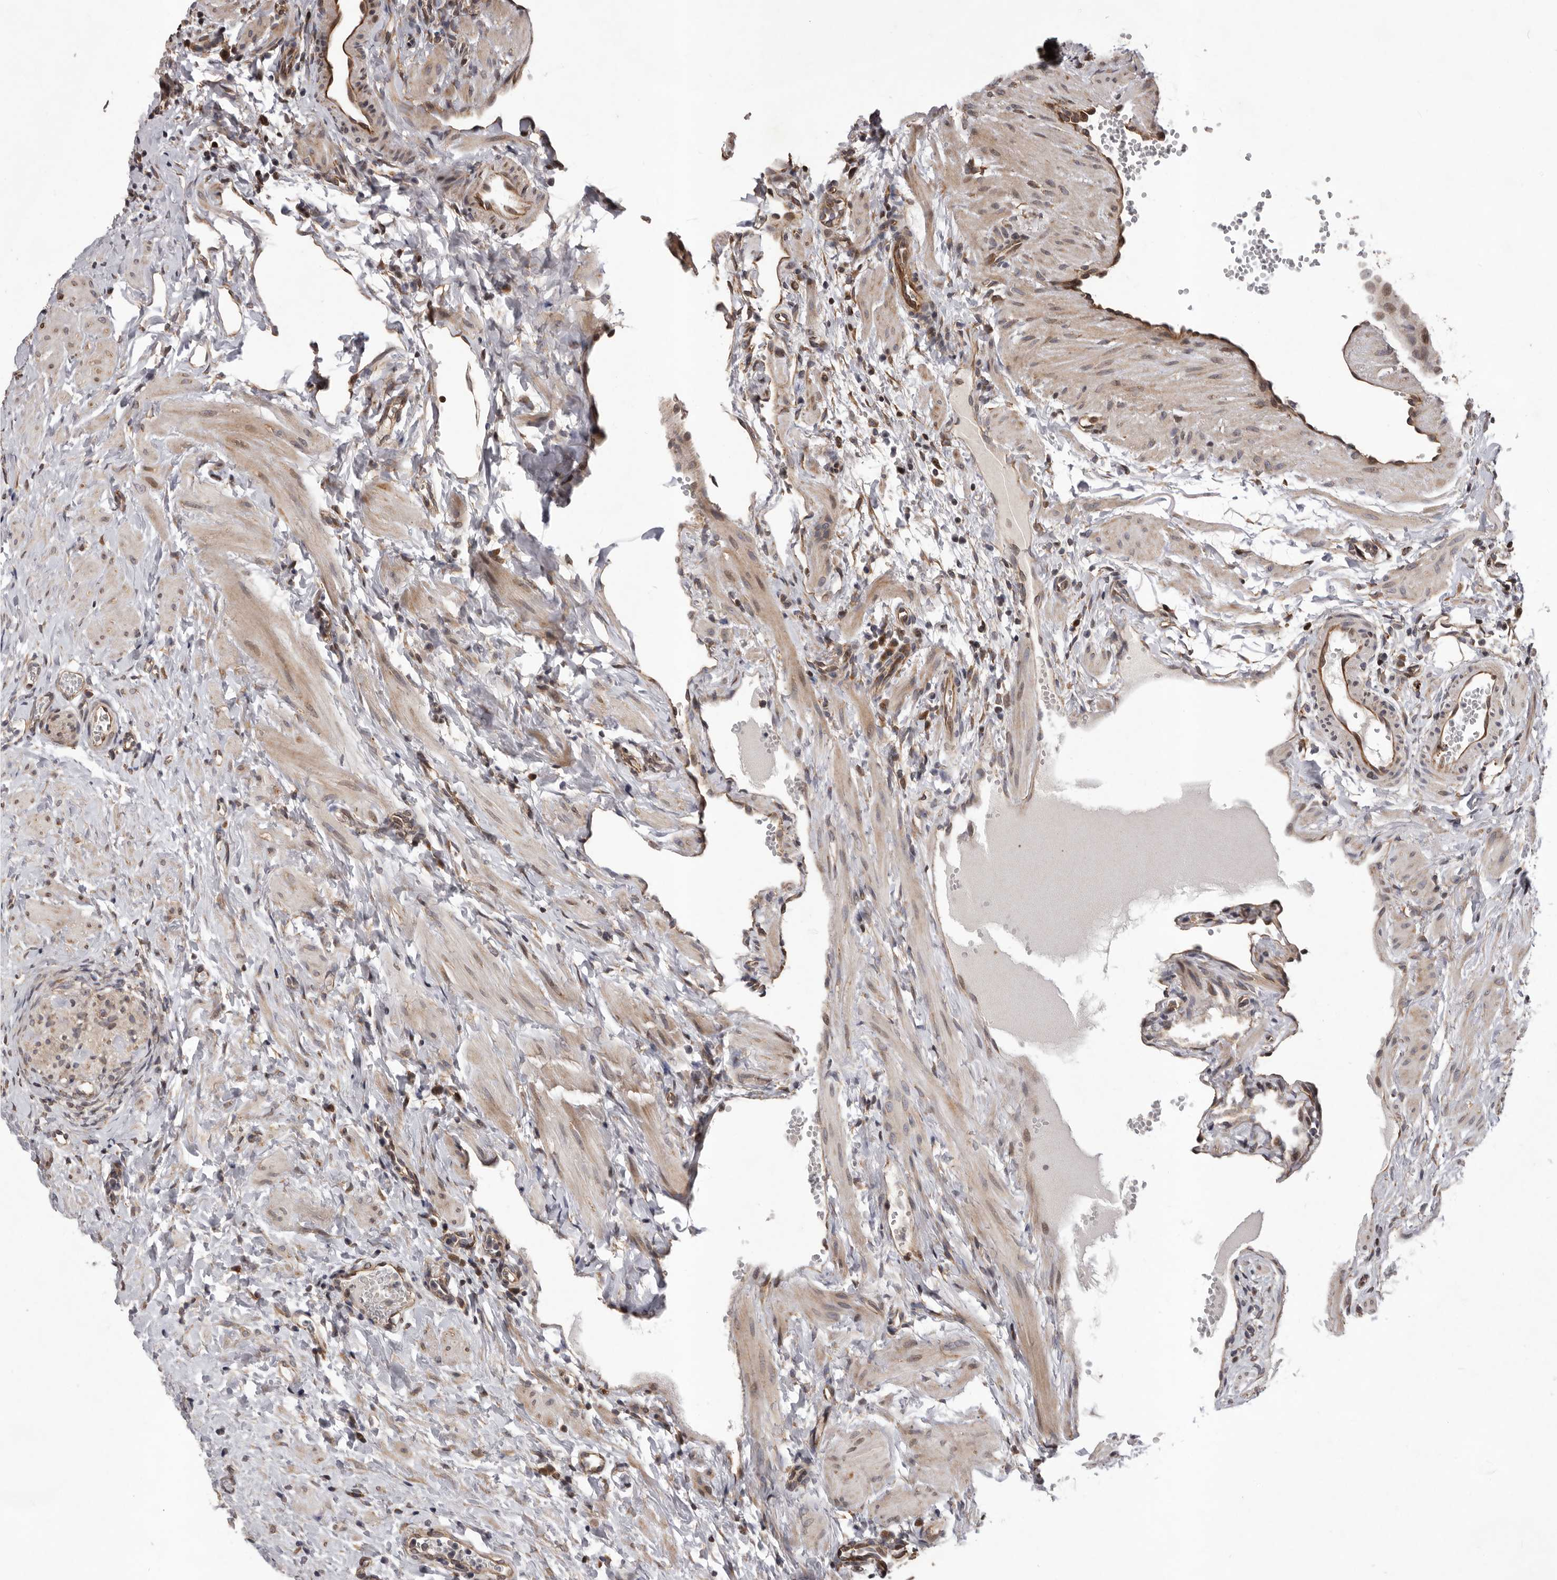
{"staining": {"intensity": "weak", "quantity": ">75%", "location": "cytoplasmic/membranous"}, "tissue": "ovary", "cell_type": "Follicle cells", "image_type": "normal", "snomed": [{"axis": "morphology", "description": "Normal tissue, NOS"}, {"axis": "morphology", "description": "Cyst, NOS"}, {"axis": "topography", "description": "Ovary"}], "caption": "Follicle cells demonstrate low levels of weak cytoplasmic/membranous expression in approximately >75% of cells in unremarkable human ovary.", "gene": "GADD45B", "patient": {"sex": "female", "age": 33}}